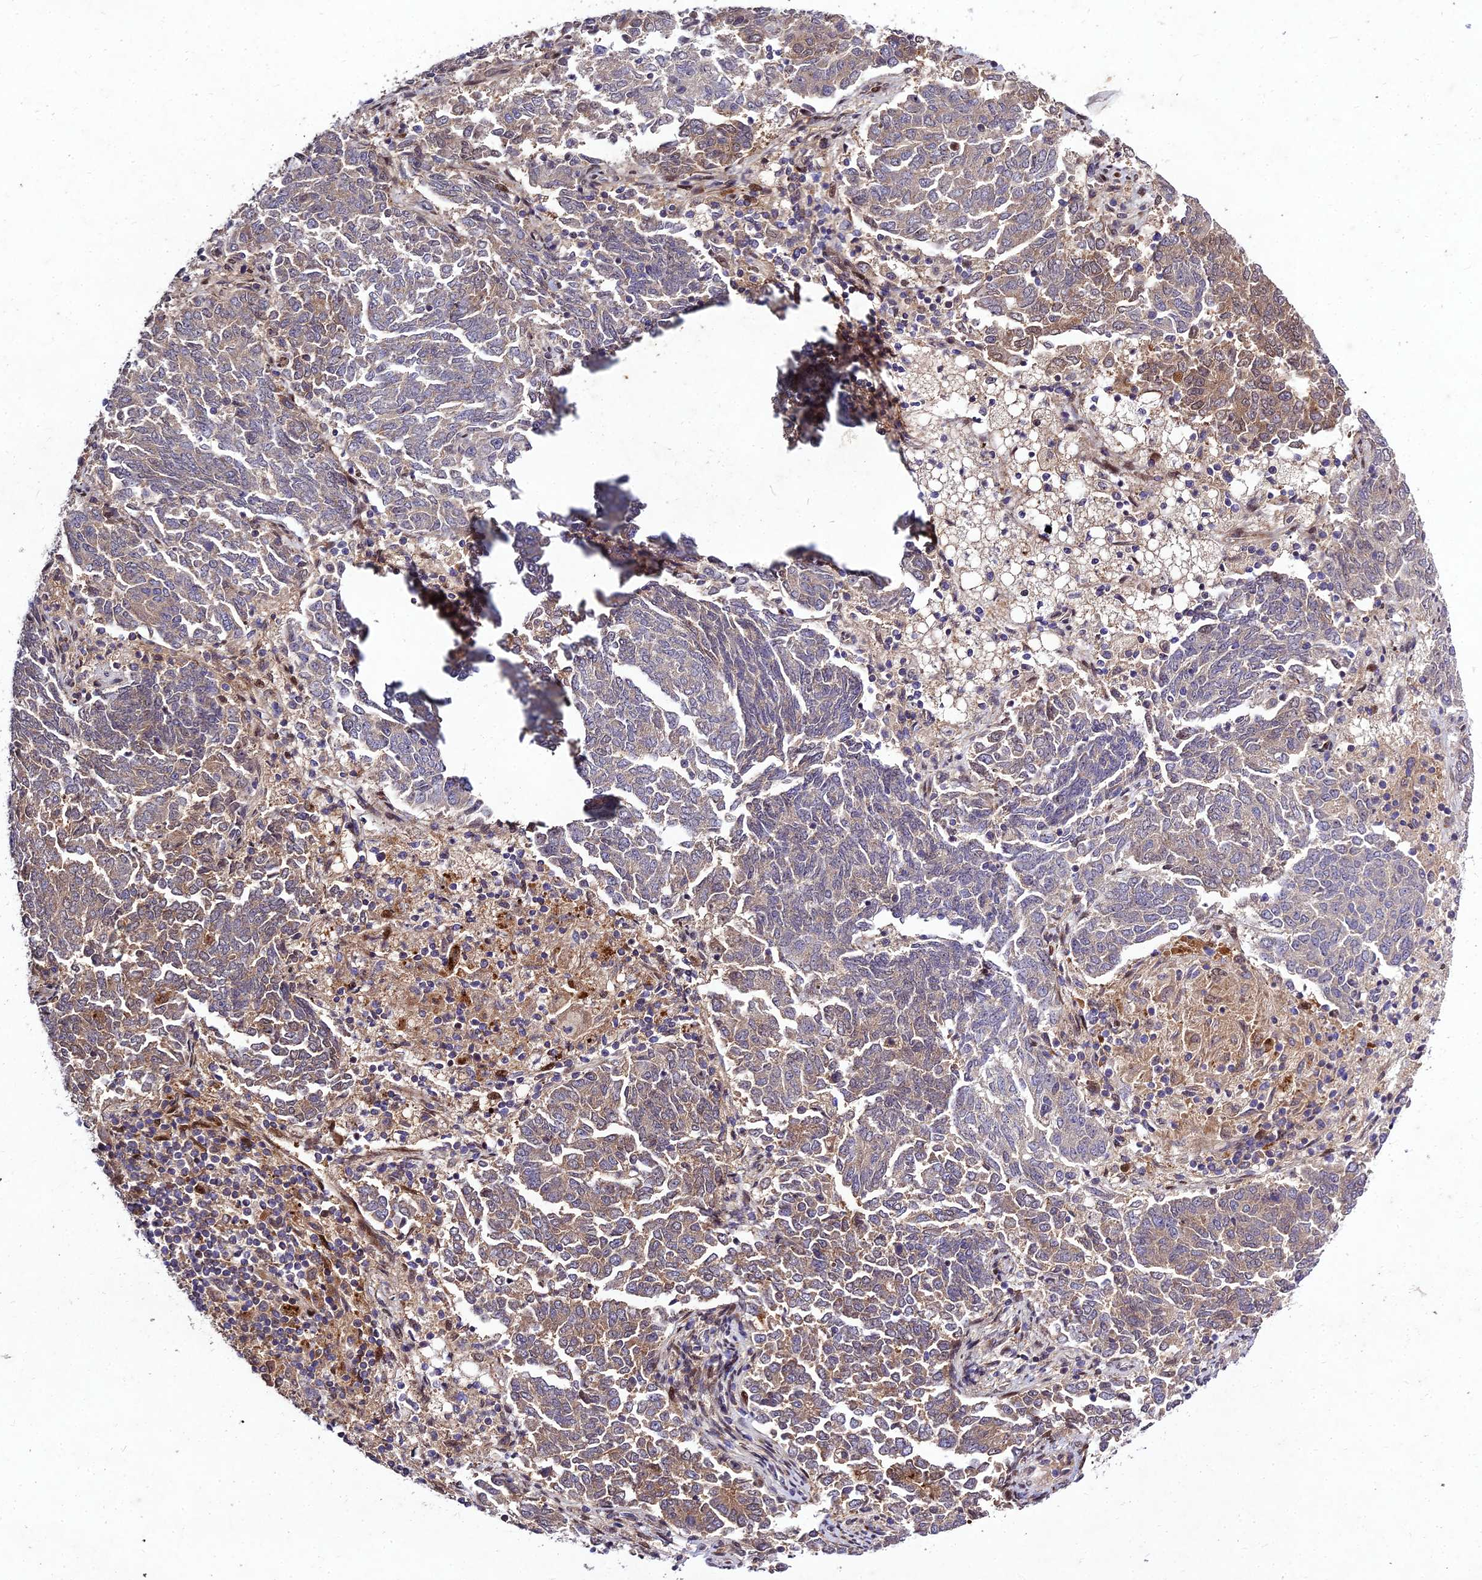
{"staining": {"intensity": "weak", "quantity": "25%-75%", "location": "cytoplasmic/membranous"}, "tissue": "endometrial cancer", "cell_type": "Tumor cells", "image_type": "cancer", "snomed": [{"axis": "morphology", "description": "Adenocarcinoma, NOS"}, {"axis": "topography", "description": "Endometrium"}], "caption": "Immunohistochemistry image of neoplastic tissue: human endometrial cancer (adenocarcinoma) stained using IHC displays low levels of weak protein expression localized specifically in the cytoplasmic/membranous of tumor cells, appearing as a cytoplasmic/membranous brown color.", "gene": "MKKS", "patient": {"sex": "female", "age": 80}}